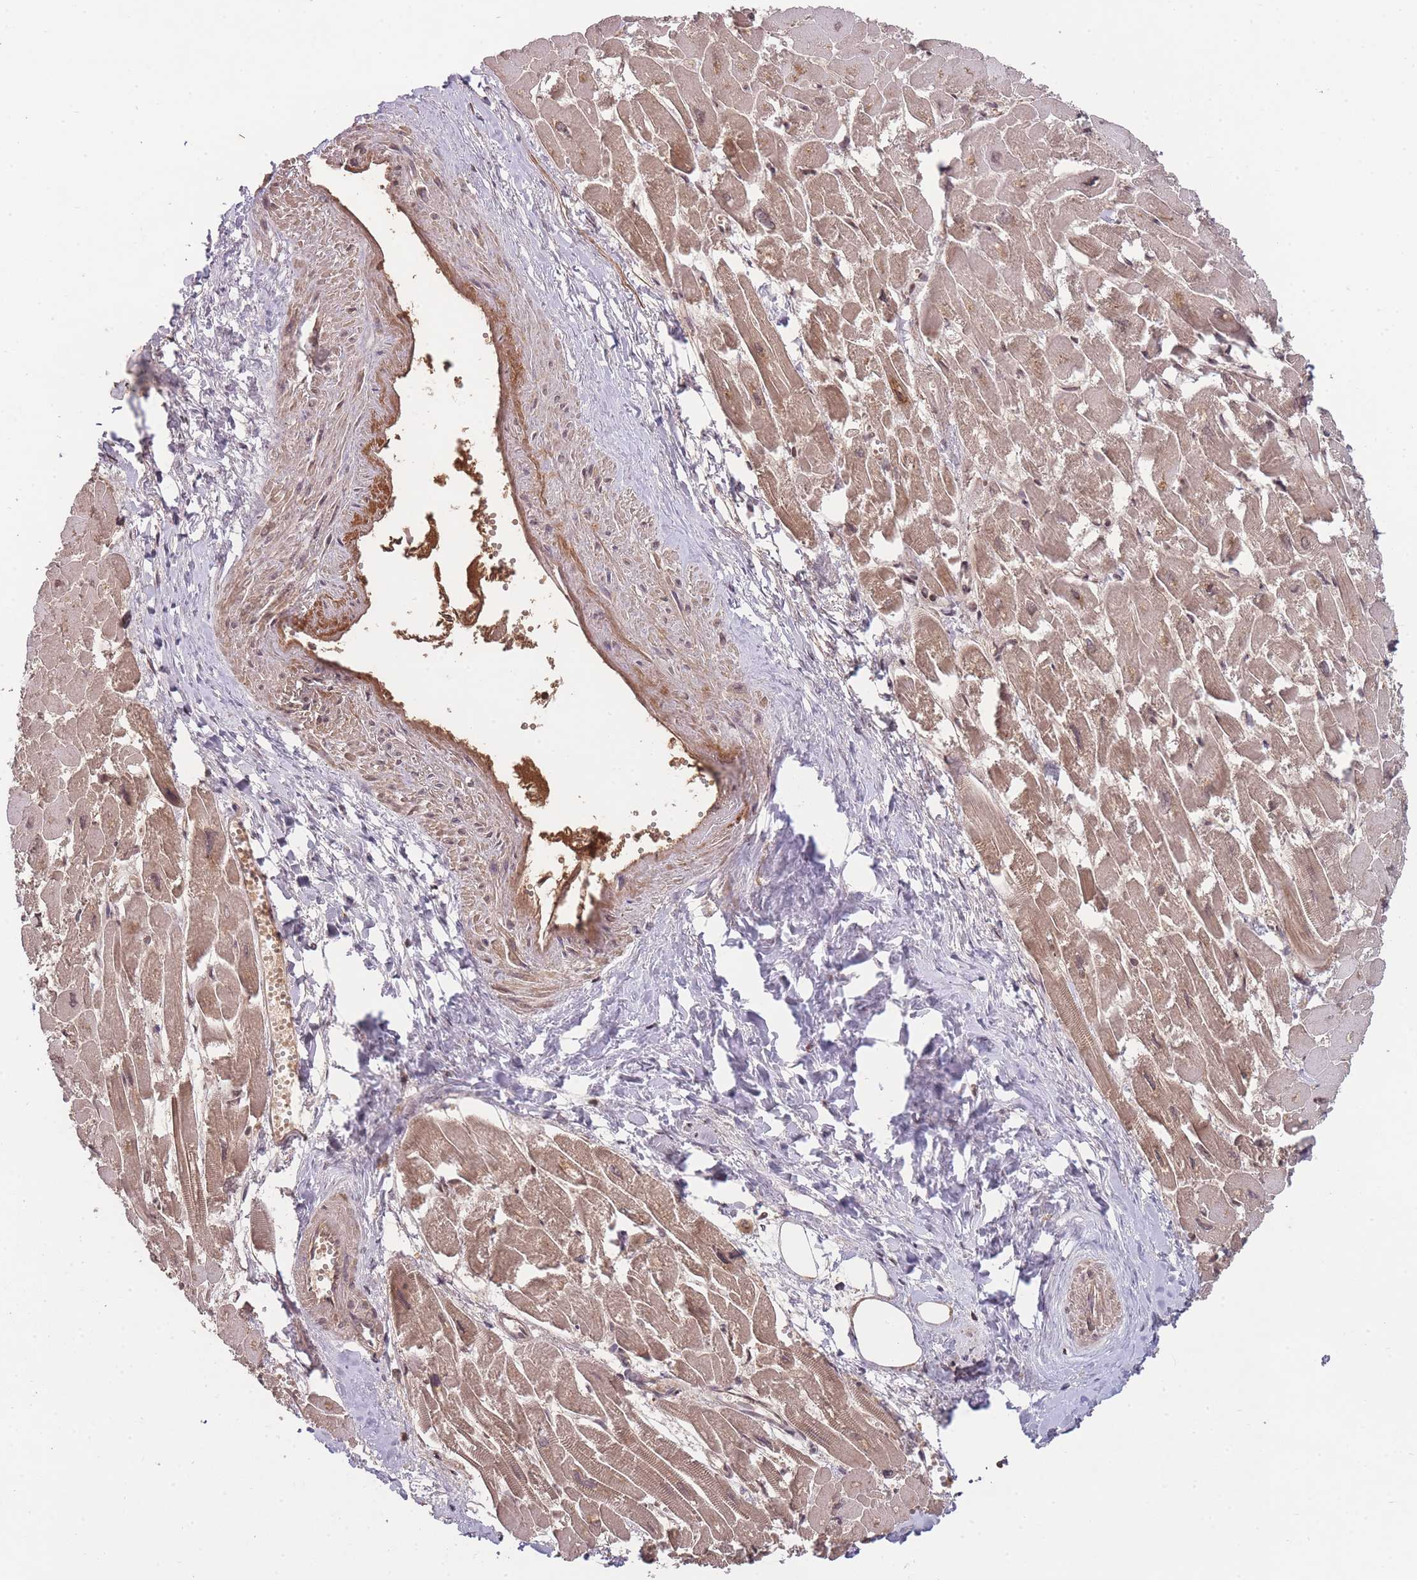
{"staining": {"intensity": "moderate", "quantity": ">75%", "location": "cytoplasmic/membranous"}, "tissue": "heart muscle", "cell_type": "Cardiomyocytes", "image_type": "normal", "snomed": [{"axis": "morphology", "description": "Normal tissue, NOS"}, {"axis": "topography", "description": "Heart"}], "caption": "Immunohistochemical staining of unremarkable human heart muscle demonstrates medium levels of moderate cytoplasmic/membranous staining in about >75% of cardiomyocytes.", "gene": "RALGDS", "patient": {"sex": "male", "age": 54}}